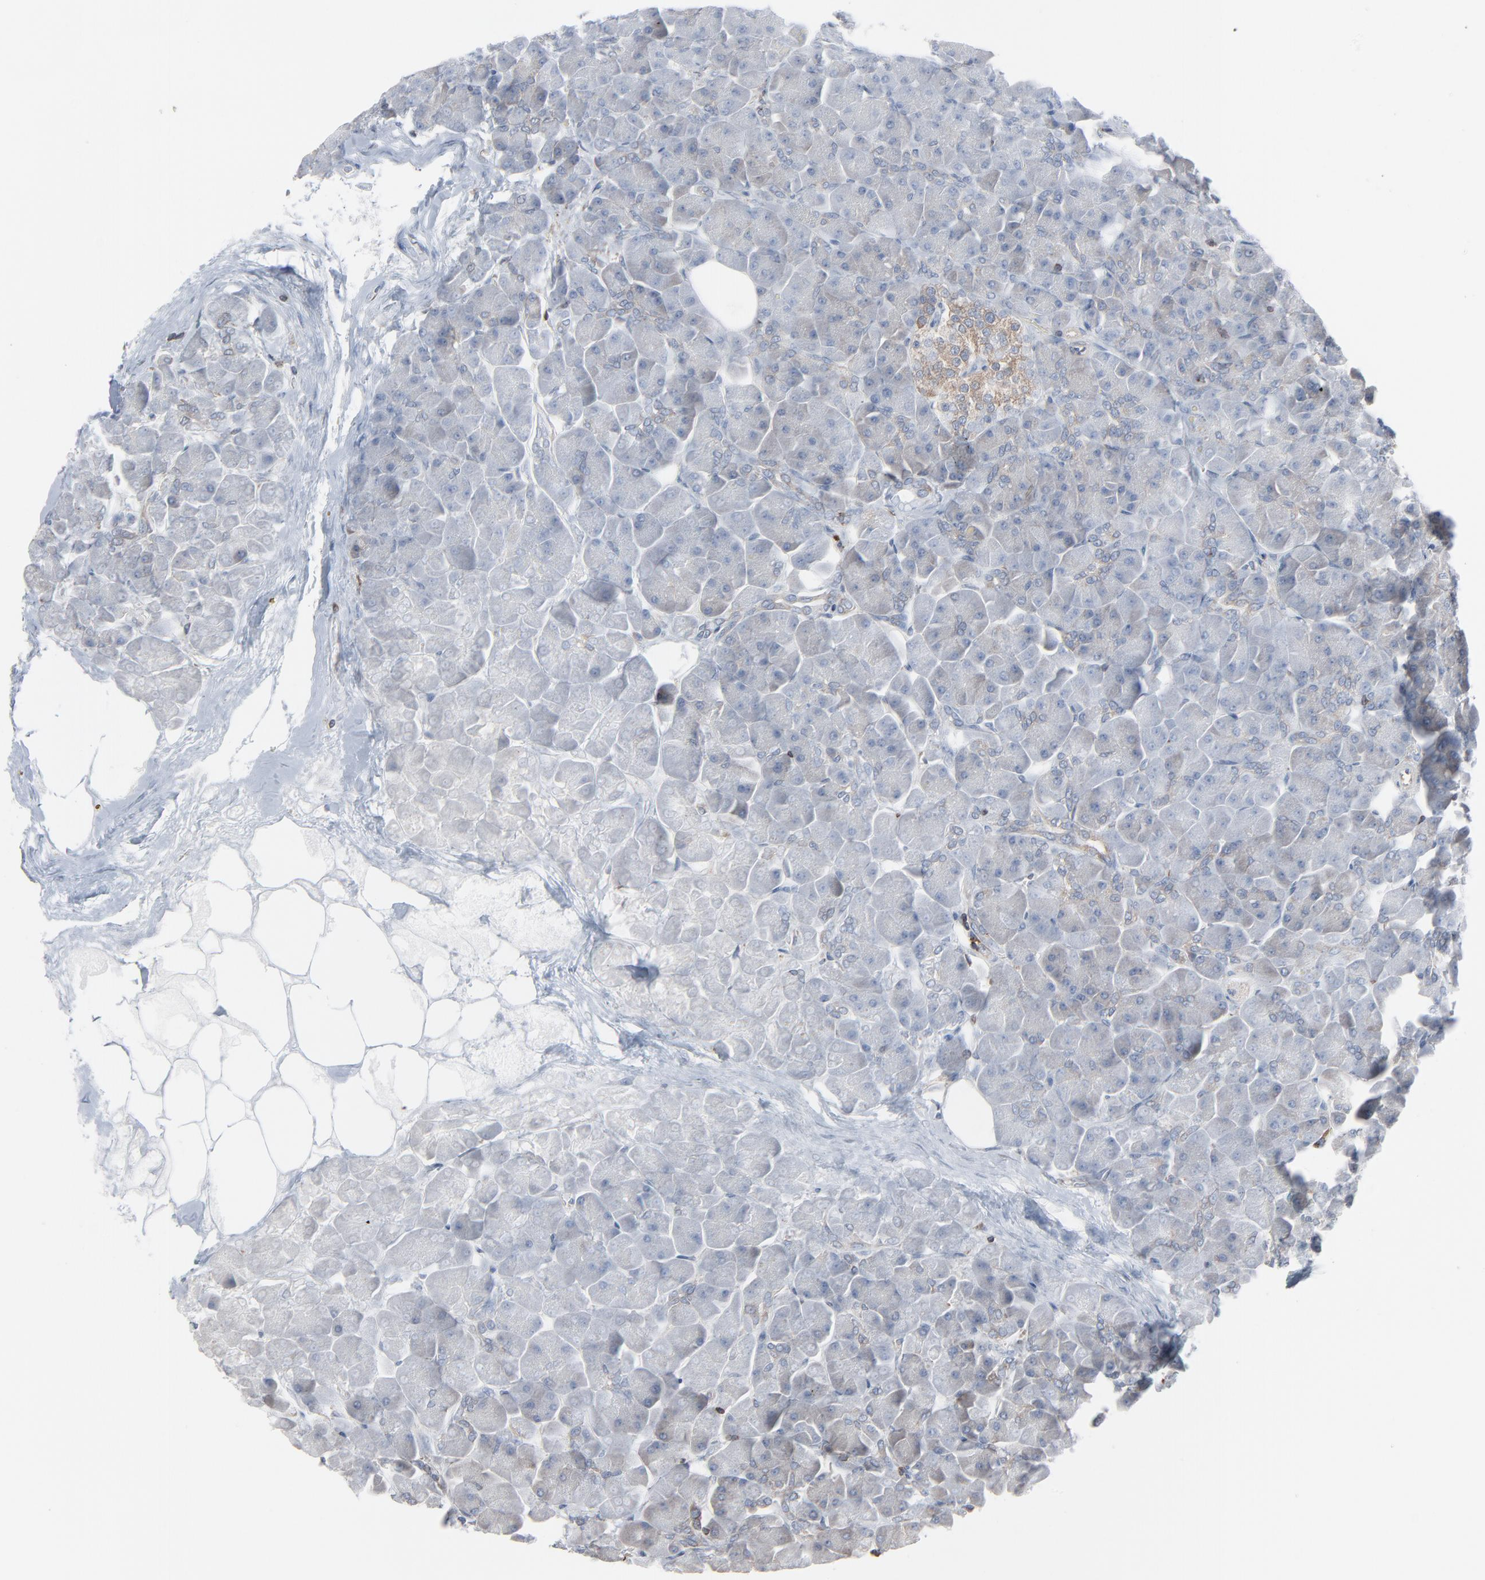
{"staining": {"intensity": "negative", "quantity": "none", "location": "none"}, "tissue": "pancreas", "cell_type": "Exocrine glandular cells", "image_type": "normal", "snomed": [{"axis": "morphology", "description": "Normal tissue, NOS"}, {"axis": "topography", "description": "Pancreas"}], "caption": "There is no significant expression in exocrine glandular cells of pancreas. (DAB (3,3'-diaminobenzidine) immunohistochemistry (IHC) with hematoxylin counter stain).", "gene": "OPTN", "patient": {"sex": "male", "age": 66}}